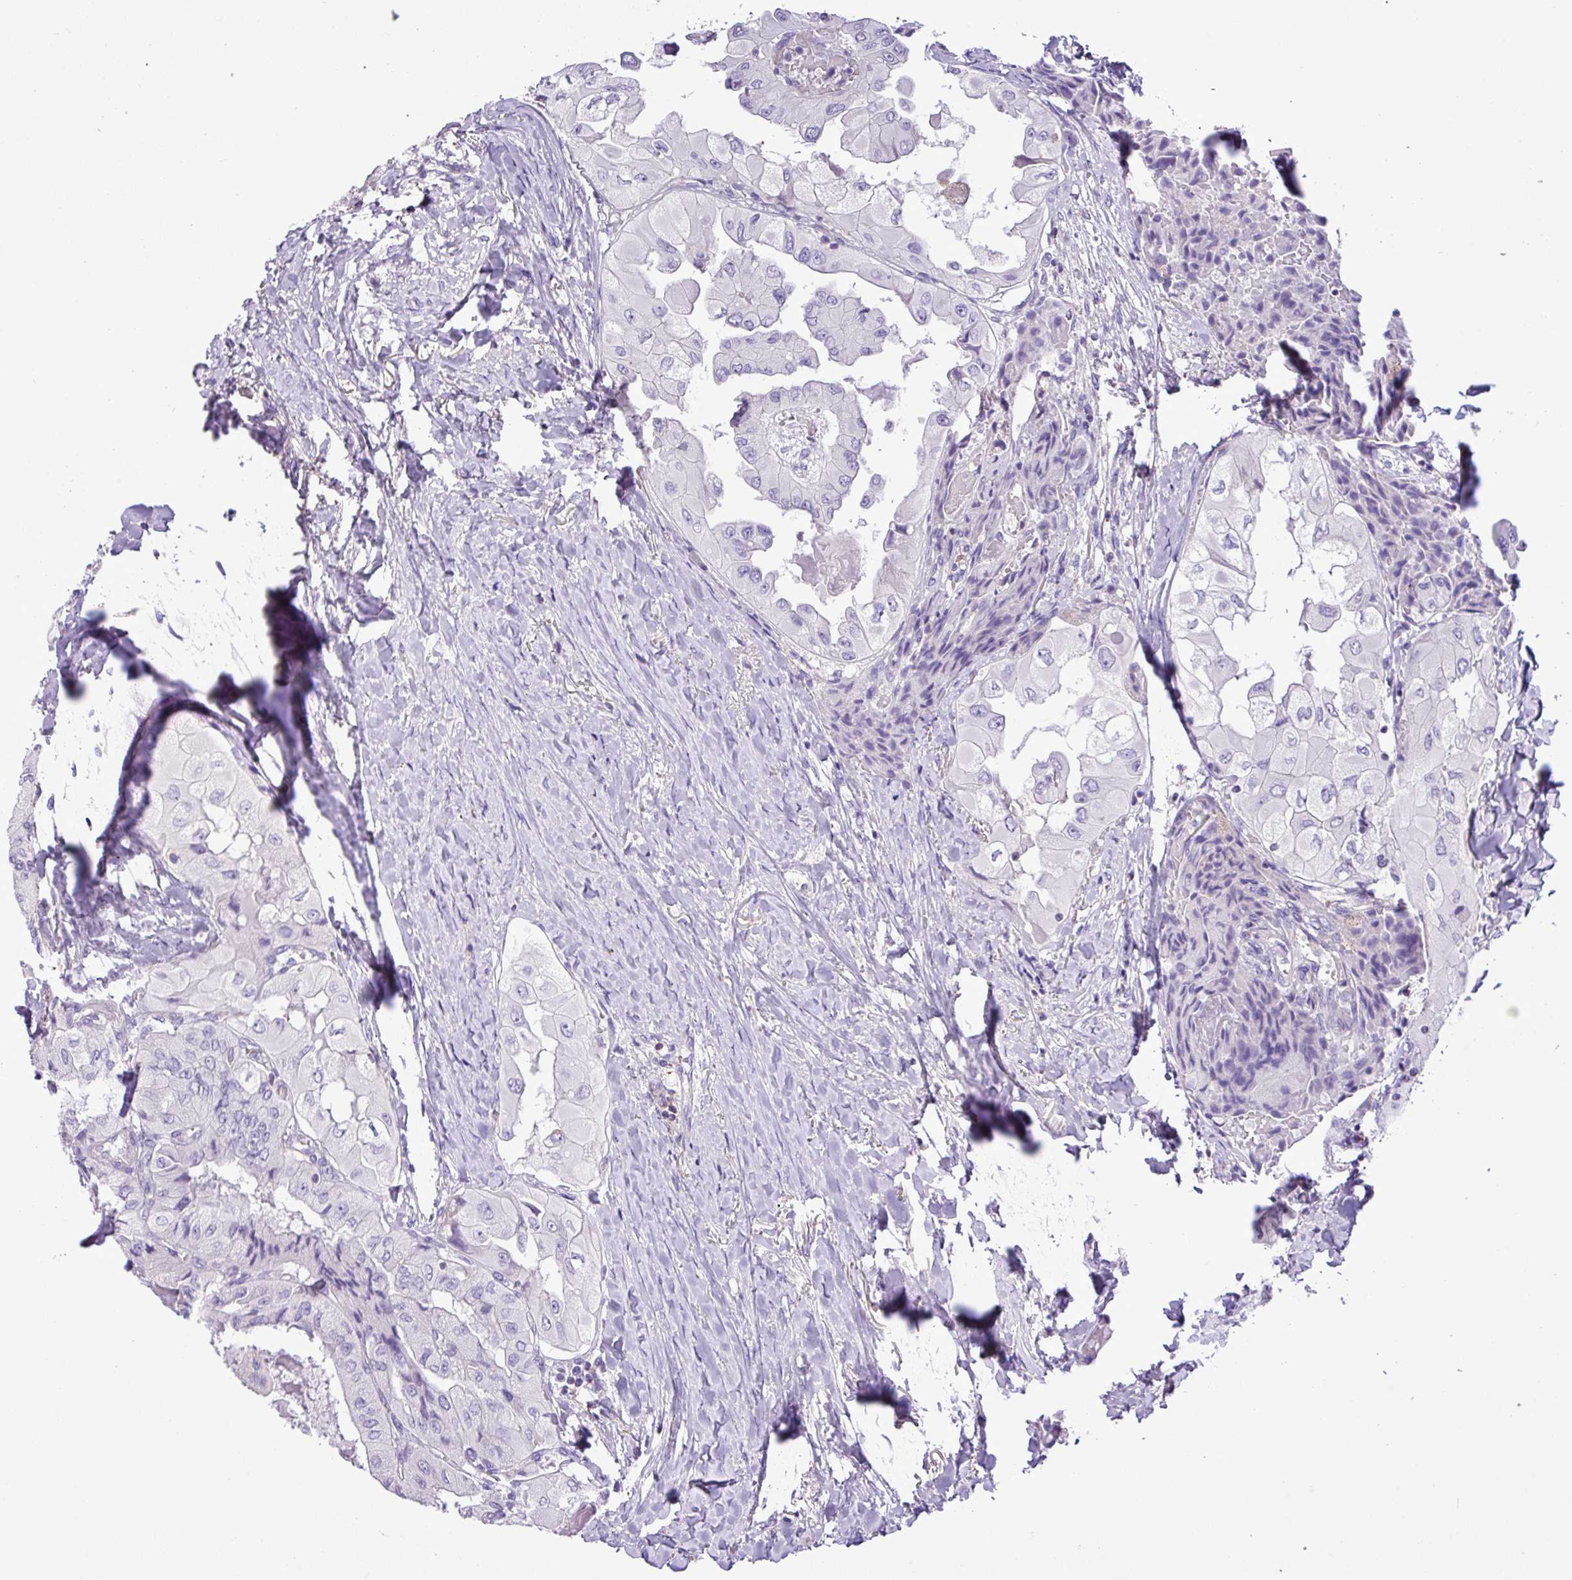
{"staining": {"intensity": "negative", "quantity": "none", "location": "none"}, "tissue": "thyroid cancer", "cell_type": "Tumor cells", "image_type": "cancer", "snomed": [{"axis": "morphology", "description": "Normal tissue, NOS"}, {"axis": "morphology", "description": "Papillary adenocarcinoma, NOS"}, {"axis": "topography", "description": "Thyroid gland"}], "caption": "Human thyroid papillary adenocarcinoma stained for a protein using immunohistochemistry (IHC) displays no expression in tumor cells.", "gene": "ZNF334", "patient": {"sex": "female", "age": 59}}